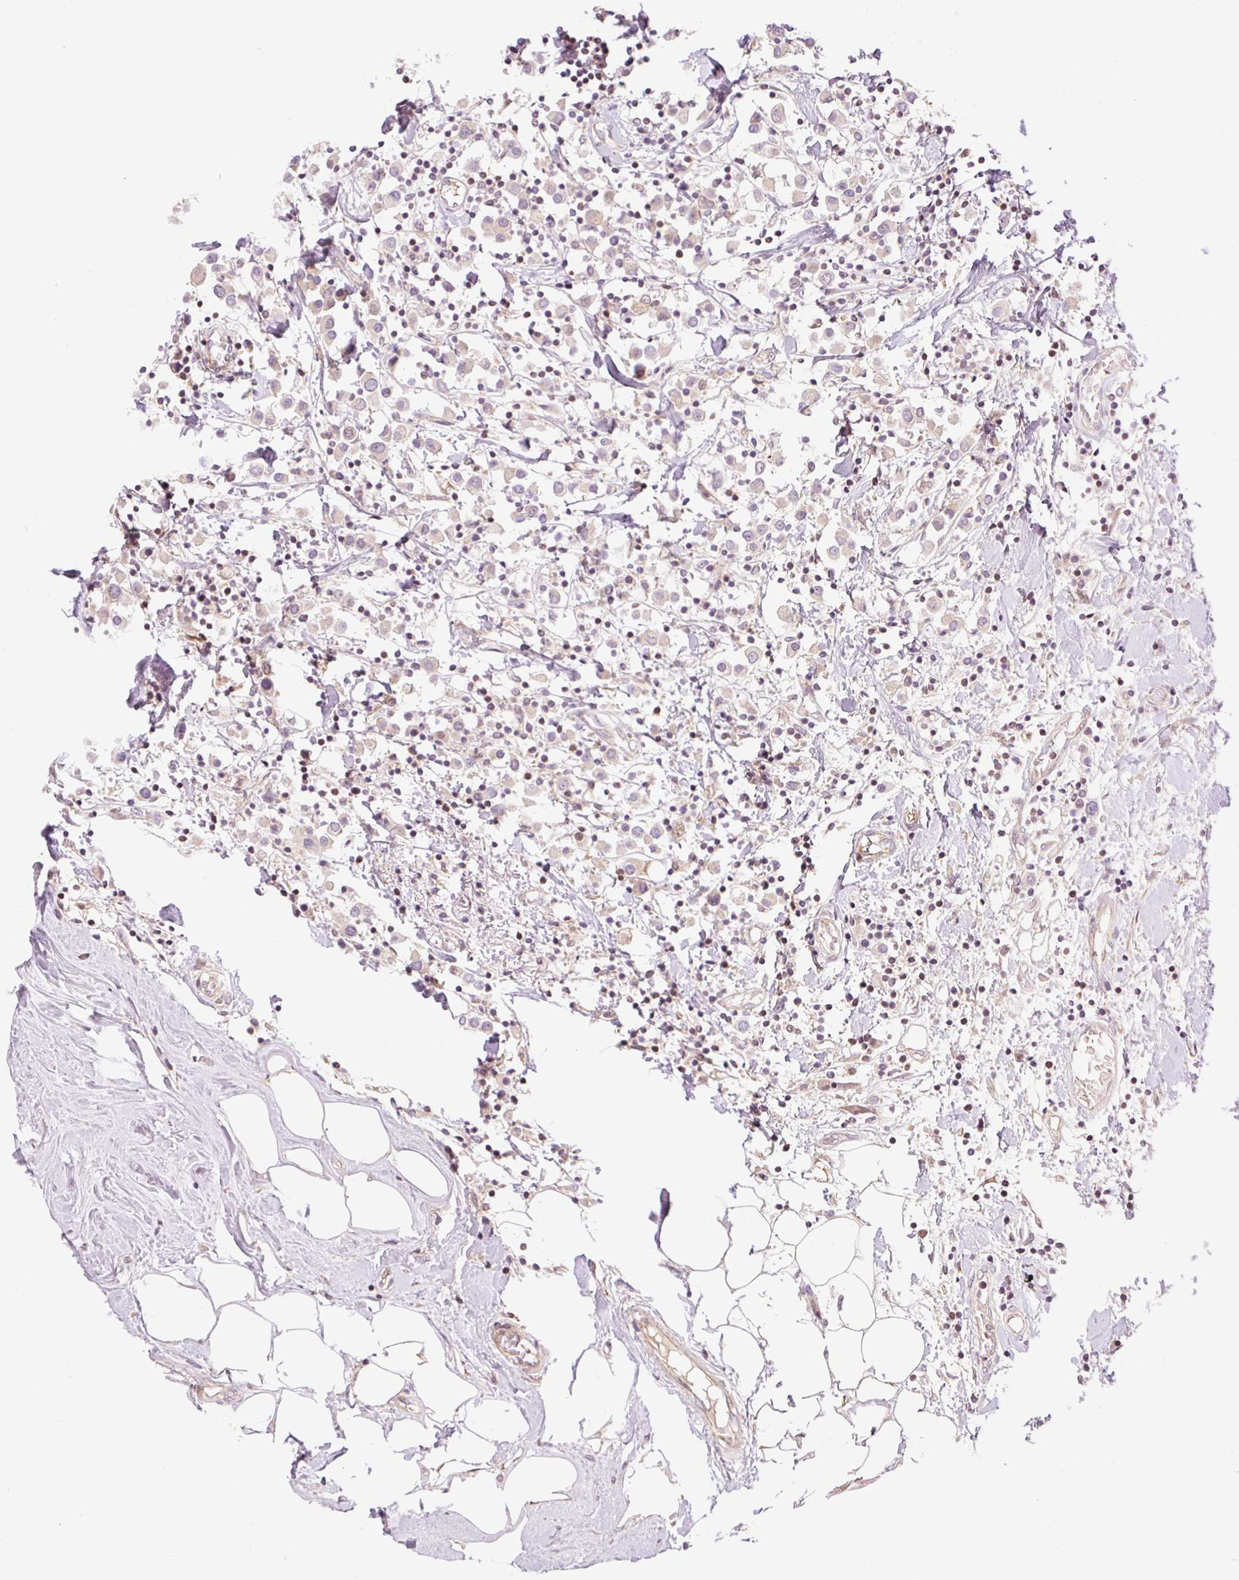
{"staining": {"intensity": "negative", "quantity": "none", "location": "none"}, "tissue": "breast cancer", "cell_type": "Tumor cells", "image_type": "cancer", "snomed": [{"axis": "morphology", "description": "Duct carcinoma"}, {"axis": "topography", "description": "Breast"}], "caption": "There is no significant expression in tumor cells of breast cancer (invasive ductal carcinoma). (DAB (3,3'-diaminobenzidine) immunohistochemistry with hematoxylin counter stain).", "gene": "ZNF394", "patient": {"sex": "female", "age": 61}}